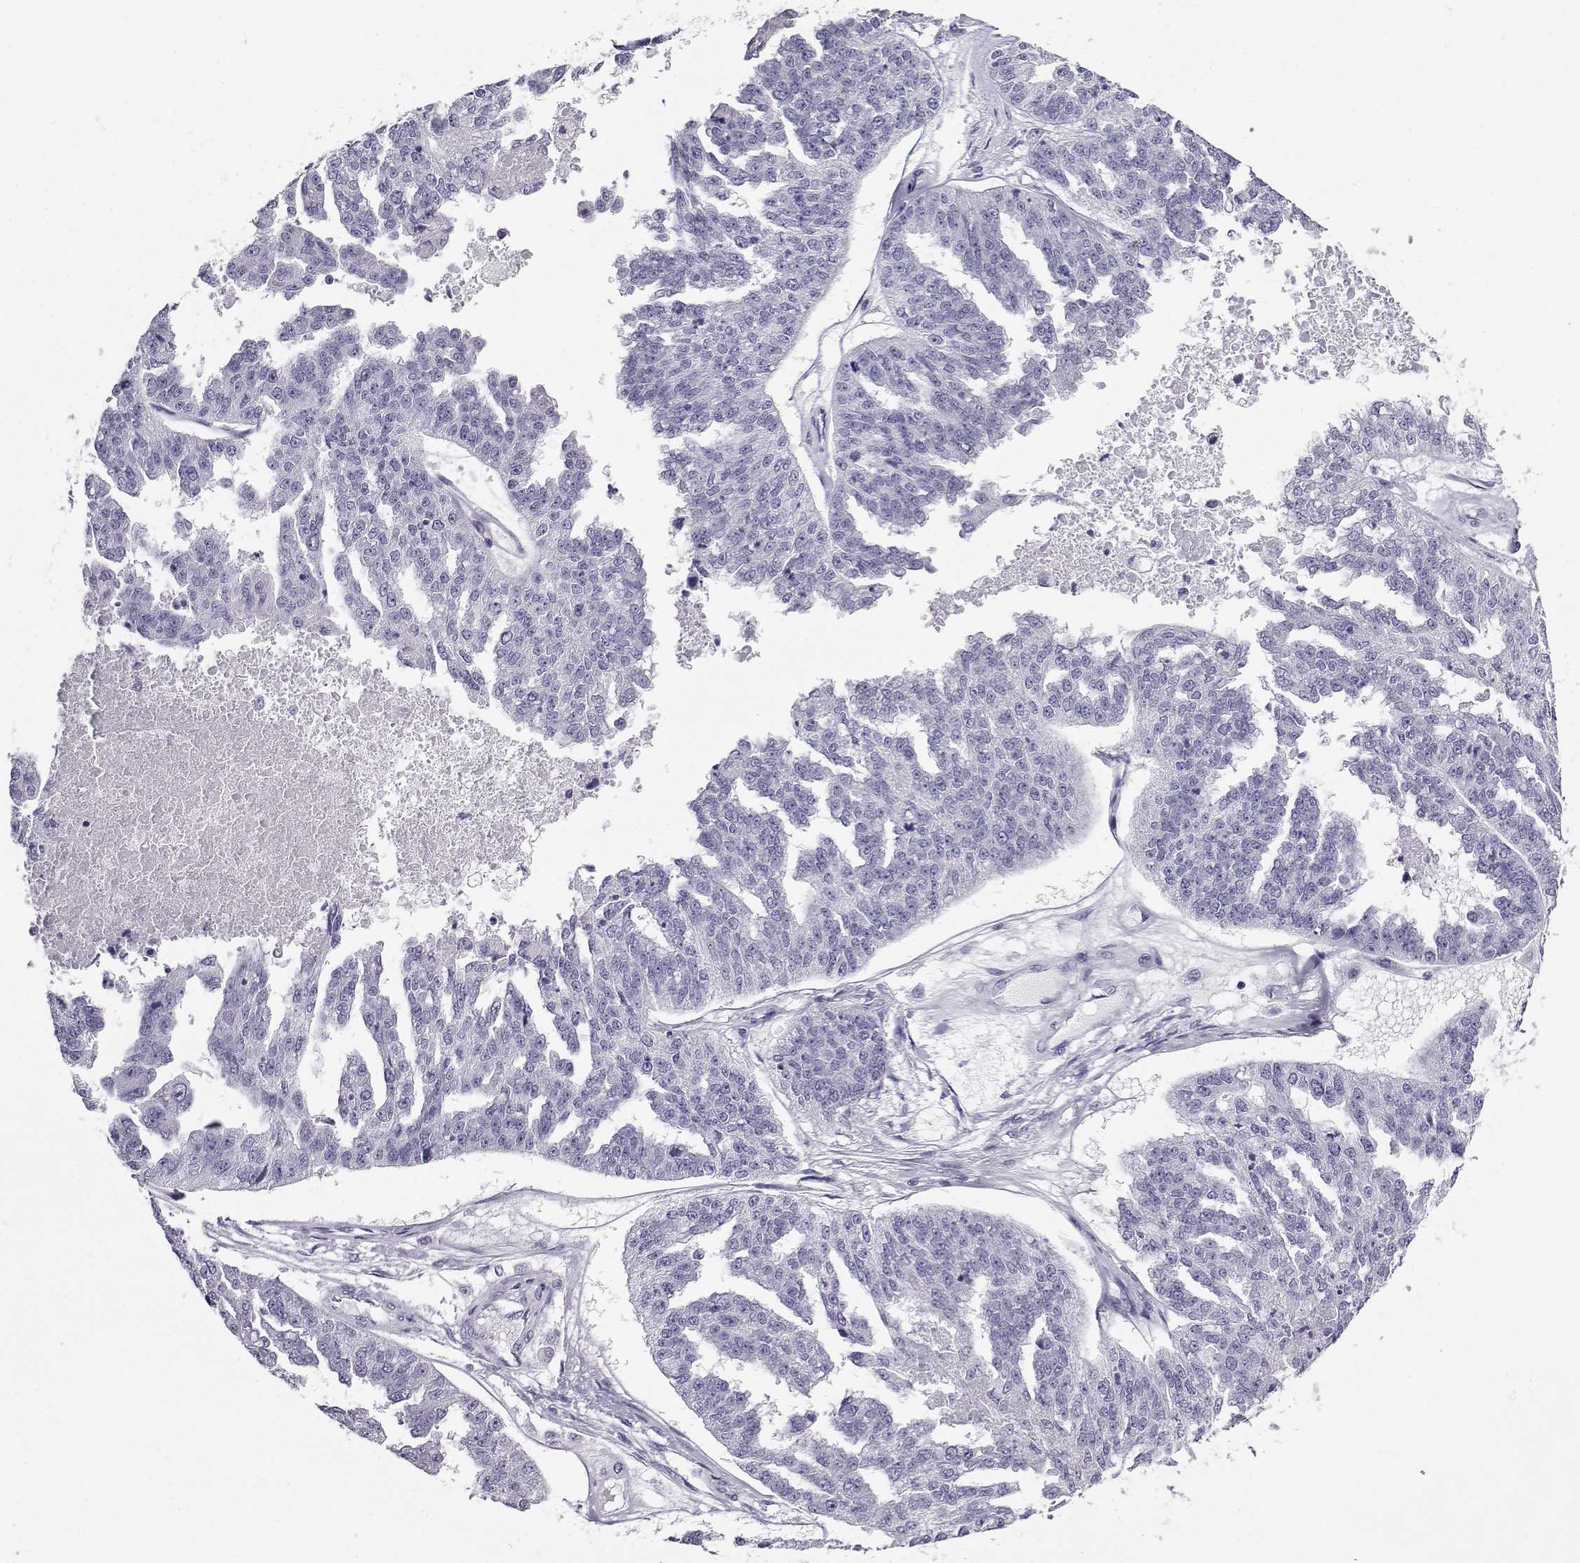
{"staining": {"intensity": "negative", "quantity": "none", "location": "none"}, "tissue": "ovarian cancer", "cell_type": "Tumor cells", "image_type": "cancer", "snomed": [{"axis": "morphology", "description": "Cystadenocarcinoma, serous, NOS"}, {"axis": "topography", "description": "Ovary"}], "caption": "A photomicrograph of human ovarian serous cystadenocarcinoma is negative for staining in tumor cells.", "gene": "CABS1", "patient": {"sex": "female", "age": 58}}